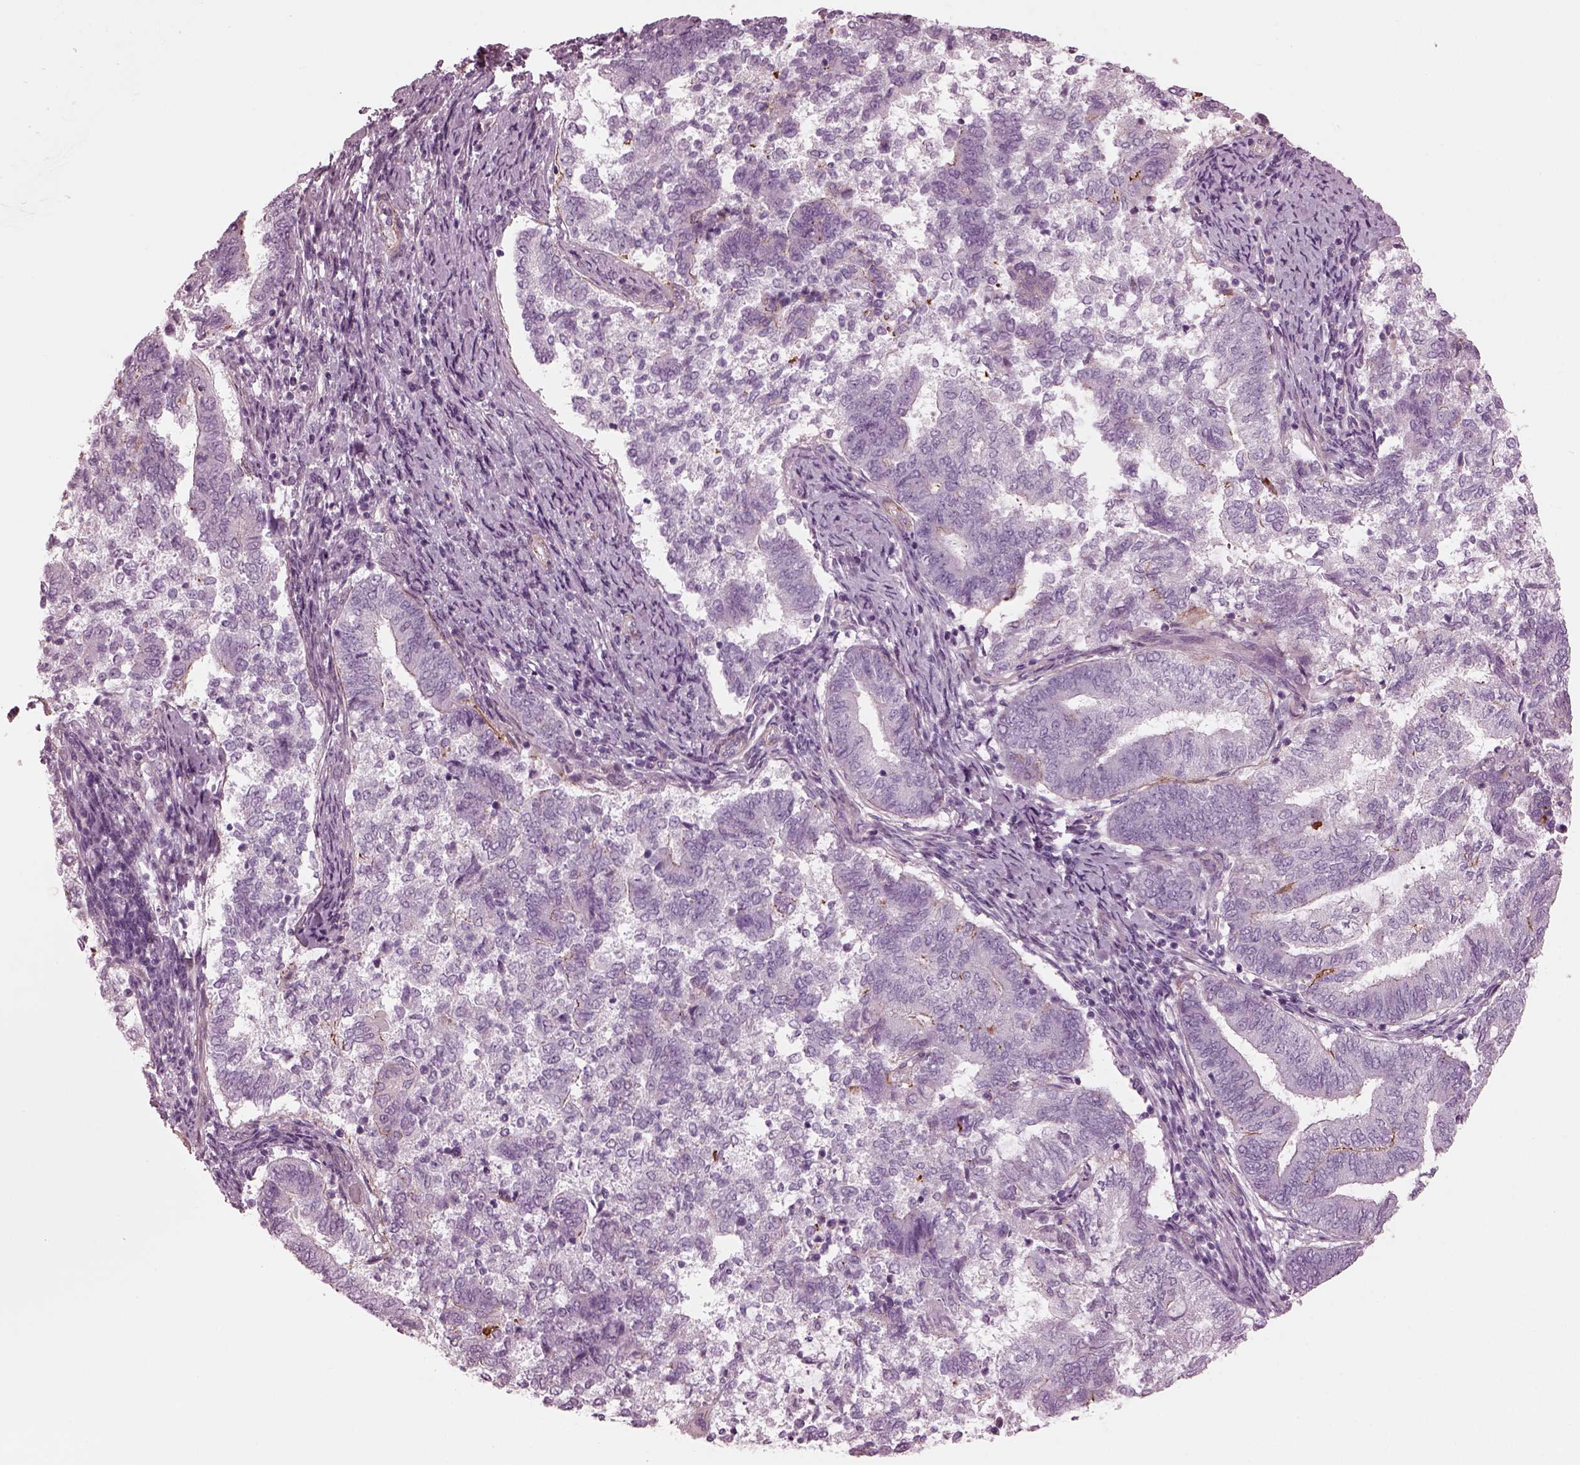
{"staining": {"intensity": "negative", "quantity": "none", "location": "none"}, "tissue": "endometrial cancer", "cell_type": "Tumor cells", "image_type": "cancer", "snomed": [{"axis": "morphology", "description": "Adenocarcinoma, NOS"}, {"axis": "topography", "description": "Endometrium"}], "caption": "Tumor cells are negative for brown protein staining in endometrial cancer.", "gene": "BFSP1", "patient": {"sex": "female", "age": 65}}